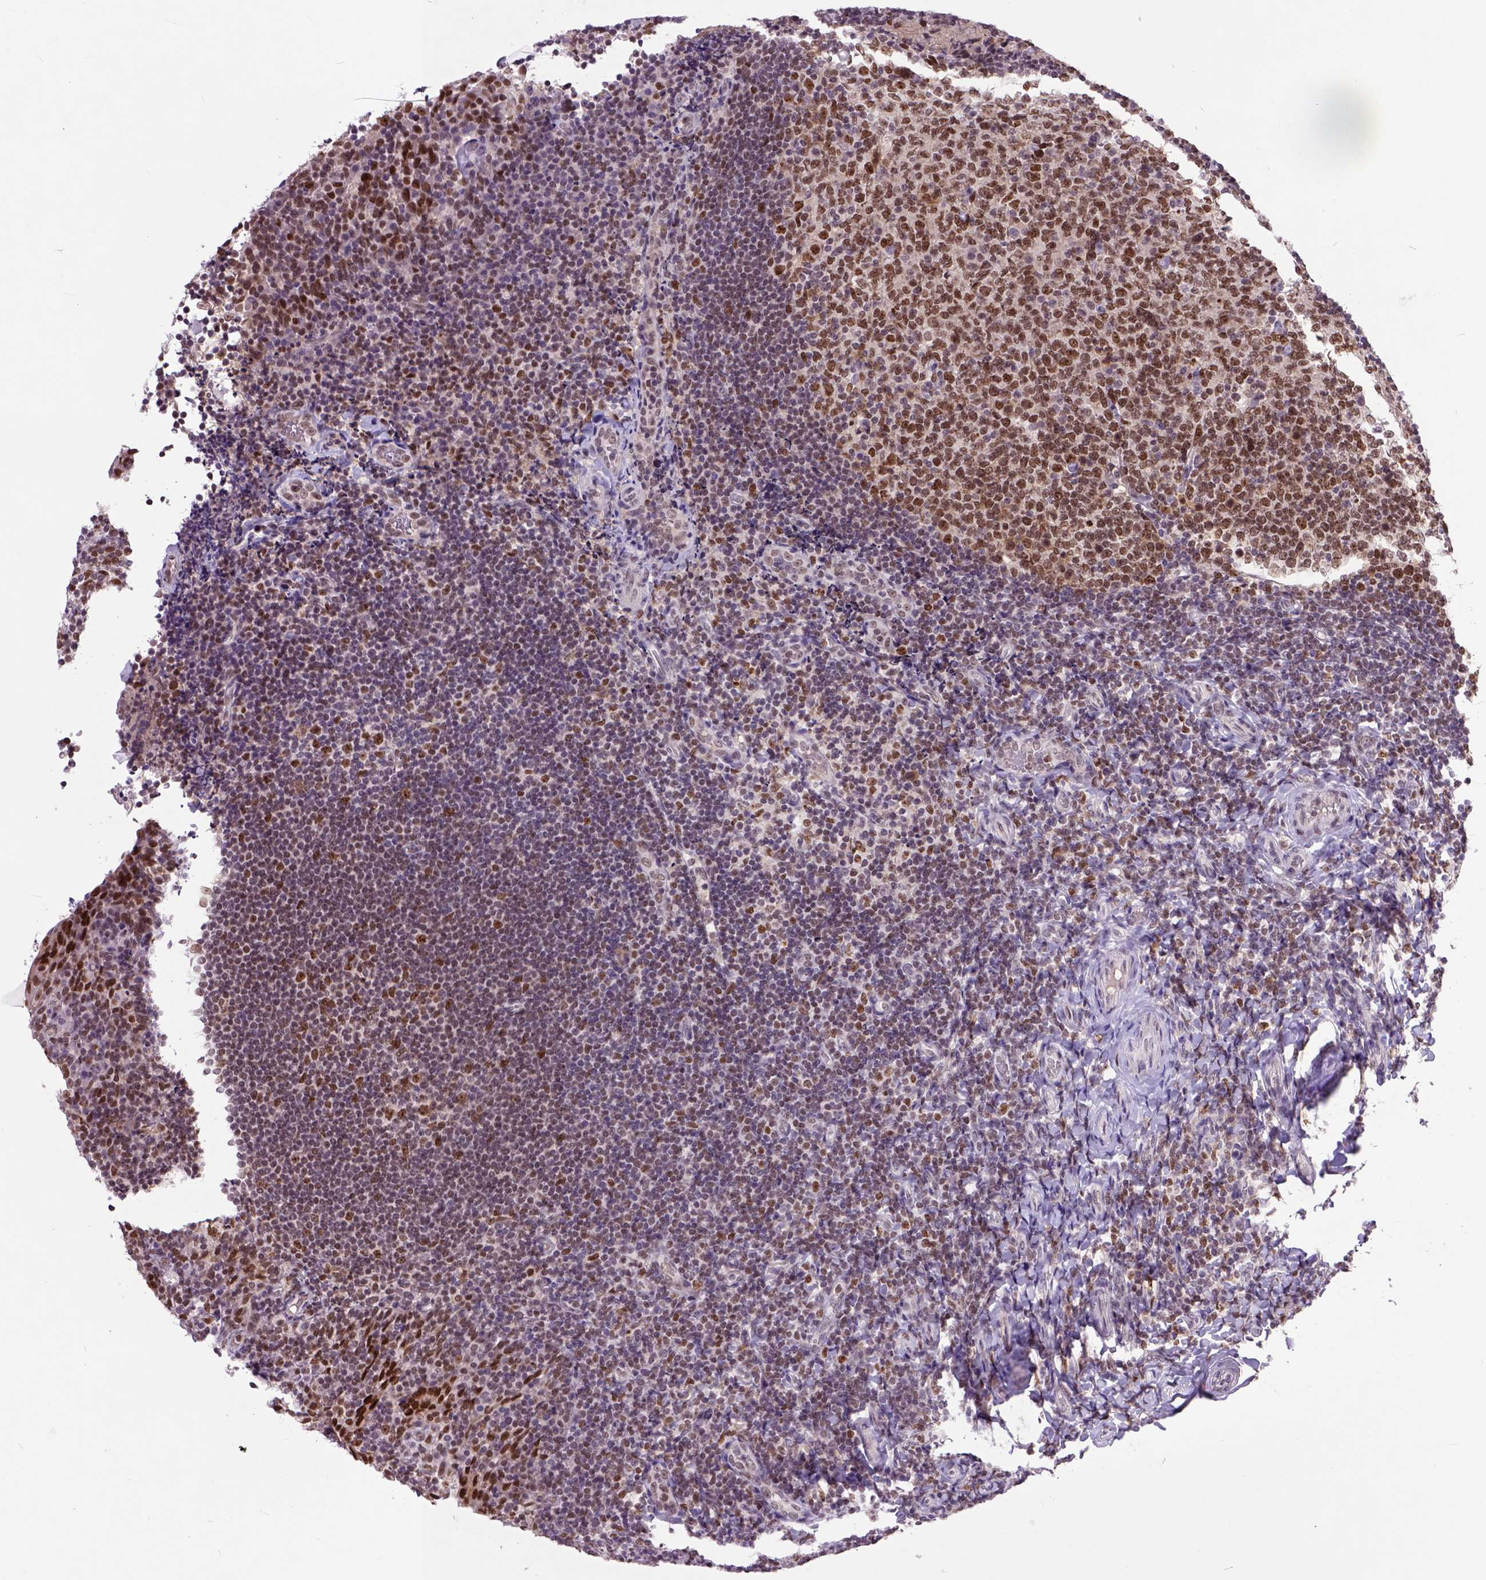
{"staining": {"intensity": "moderate", "quantity": ">75%", "location": "nuclear"}, "tissue": "tonsil", "cell_type": "Germinal center cells", "image_type": "normal", "snomed": [{"axis": "morphology", "description": "Normal tissue, NOS"}, {"axis": "topography", "description": "Tonsil"}], "caption": "Immunohistochemical staining of benign tonsil reveals >75% levels of moderate nuclear protein expression in about >75% of germinal center cells.", "gene": "RCC2", "patient": {"sex": "female", "age": 10}}